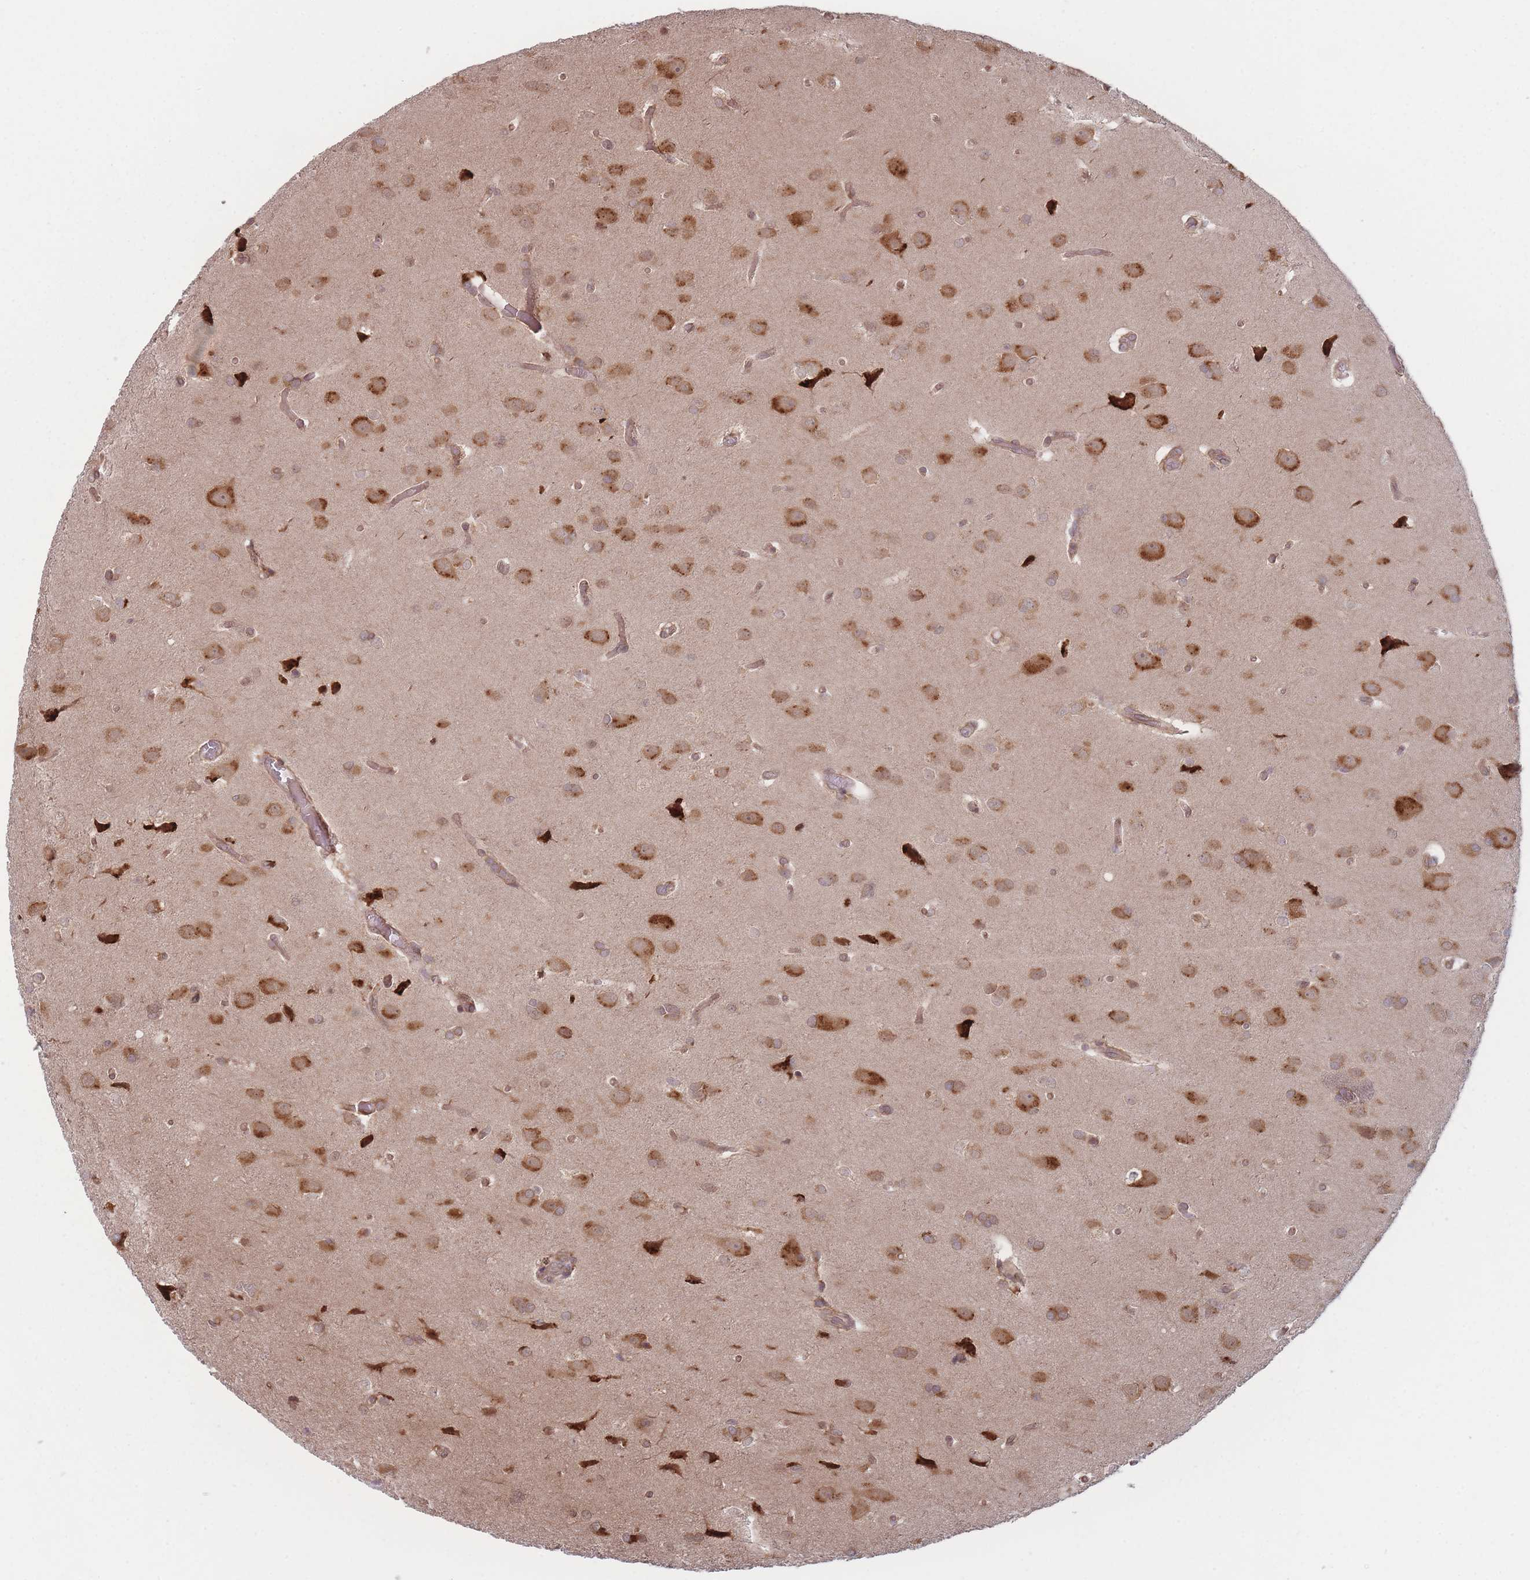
{"staining": {"intensity": "moderate", "quantity": ">75%", "location": "cytoplasmic/membranous"}, "tissue": "glioma", "cell_type": "Tumor cells", "image_type": "cancer", "snomed": [{"axis": "morphology", "description": "Glioma, malignant, Low grade"}, {"axis": "topography", "description": "Brain"}], "caption": "Protein staining displays moderate cytoplasmic/membranous expression in approximately >75% of tumor cells in glioma.", "gene": "RPS18", "patient": {"sex": "female", "age": 32}}